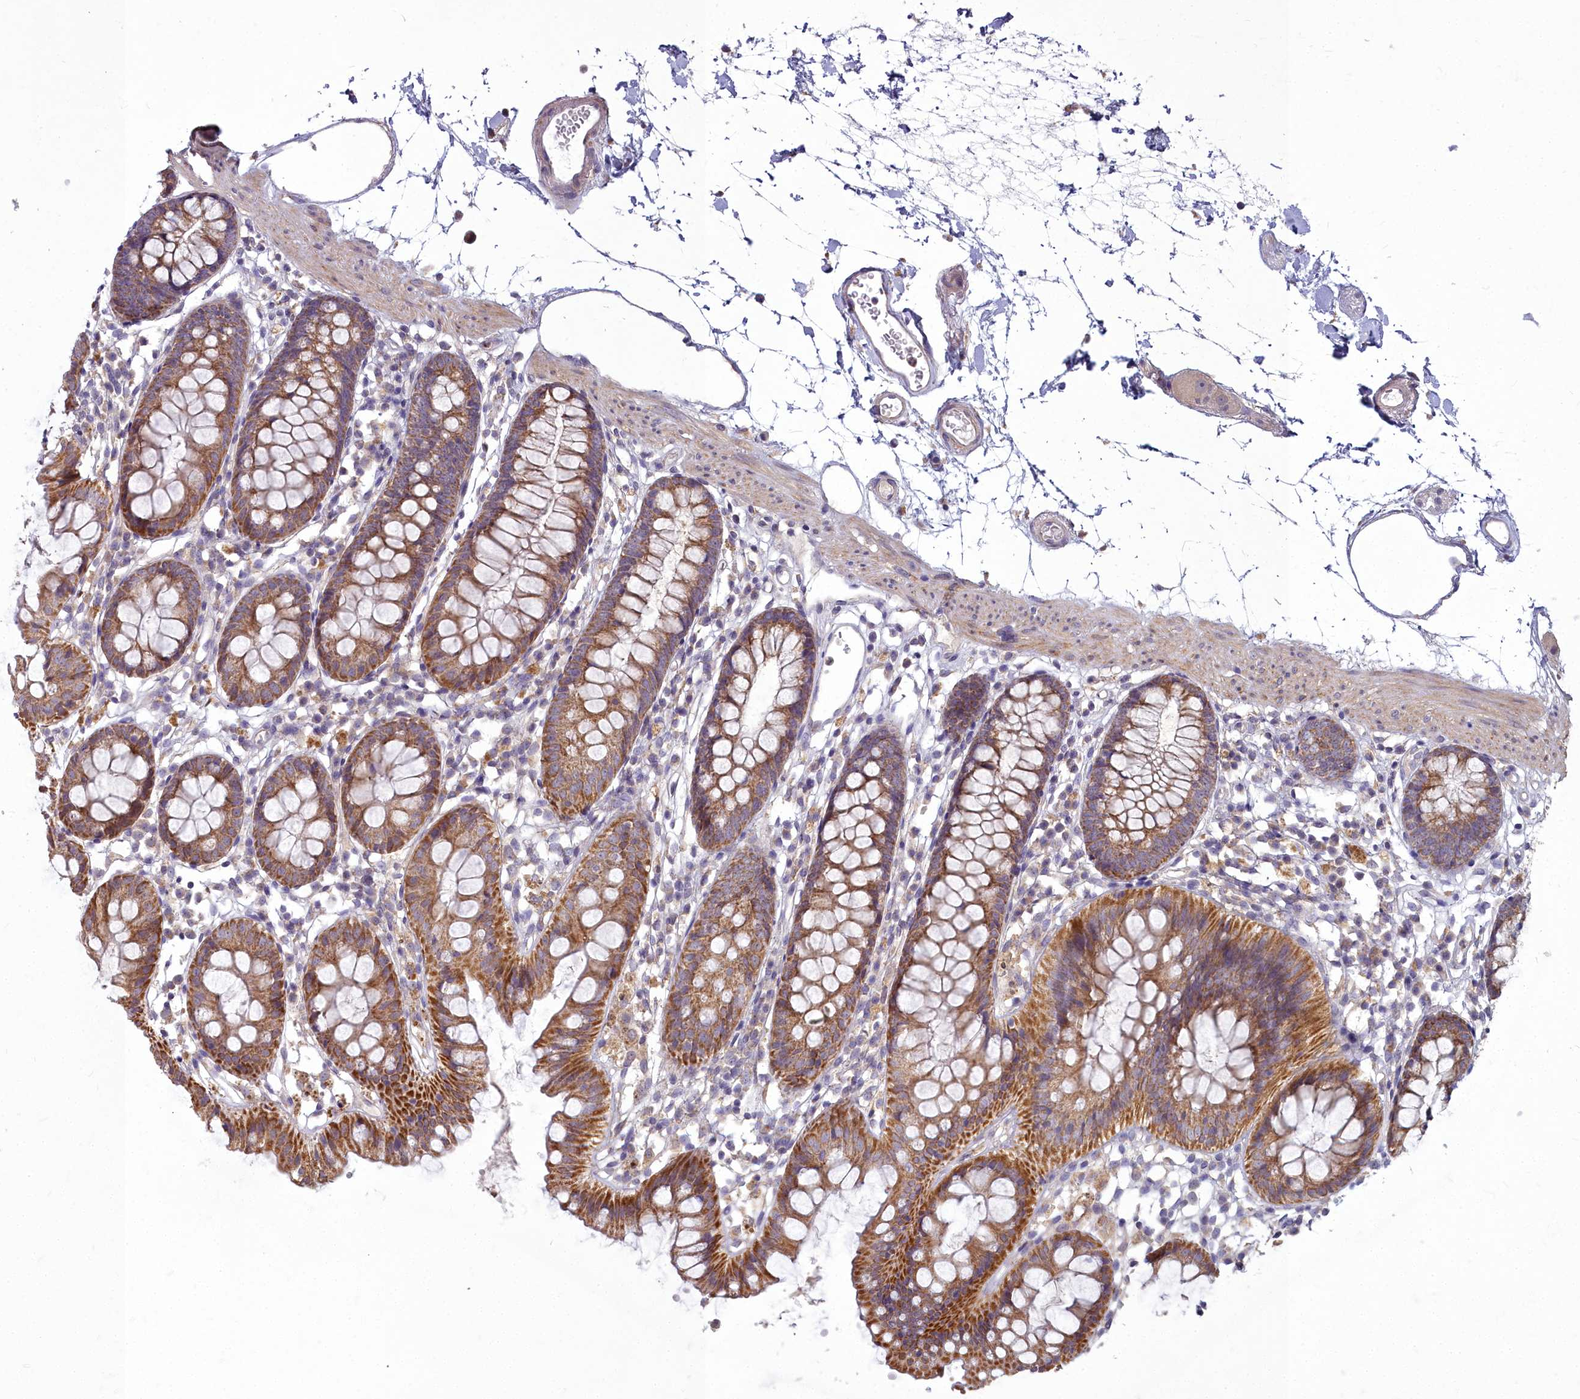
{"staining": {"intensity": "weak", "quantity": ">75%", "location": "cytoplasmic/membranous"}, "tissue": "colon", "cell_type": "Endothelial cells", "image_type": "normal", "snomed": [{"axis": "morphology", "description": "Normal tissue, NOS"}, {"axis": "topography", "description": "Colon"}], "caption": "Protein expression analysis of unremarkable colon displays weak cytoplasmic/membranous staining in approximately >75% of endothelial cells.", "gene": "MICU2", "patient": {"sex": "female", "age": 84}}